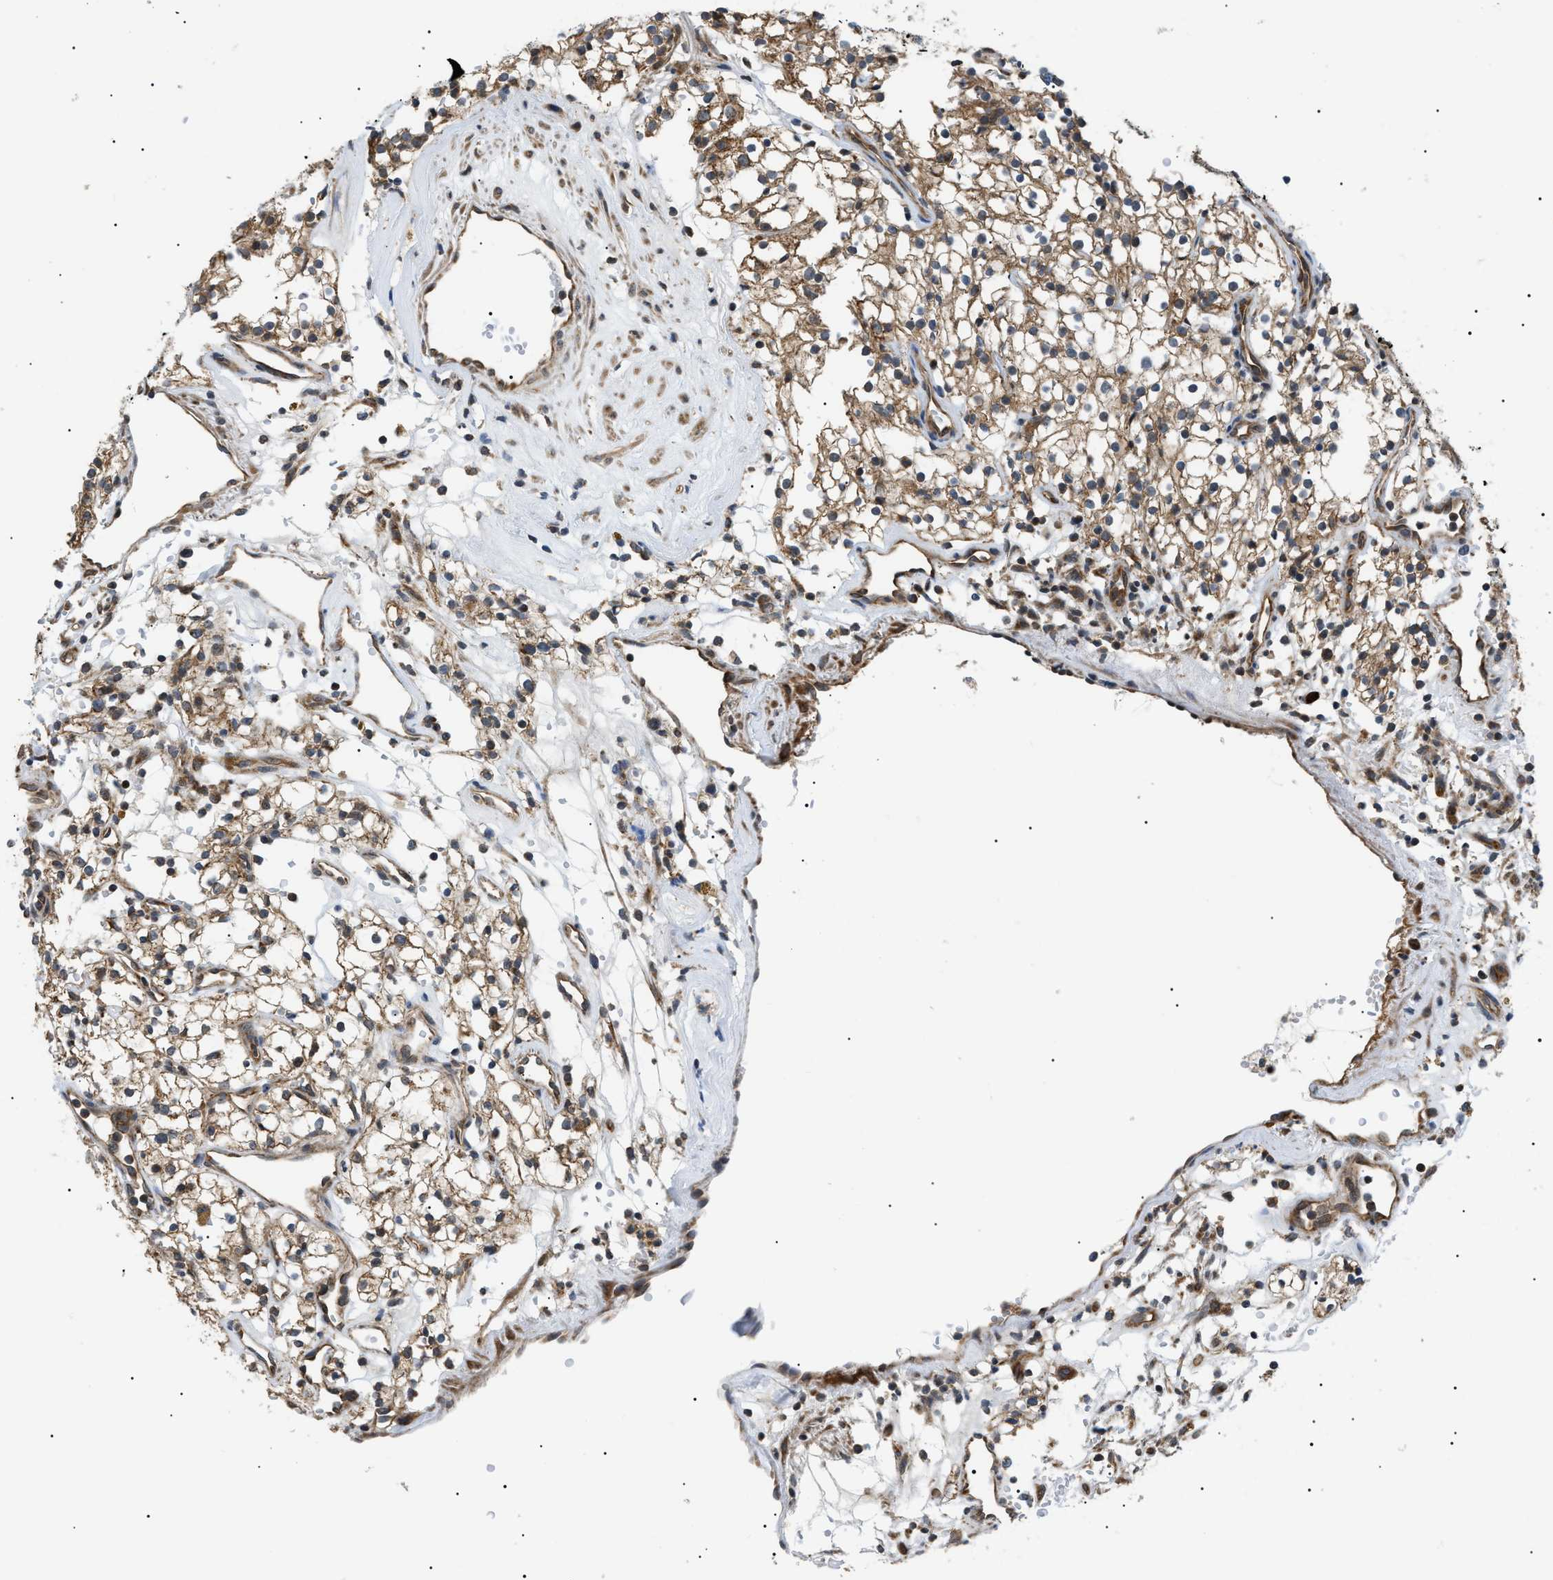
{"staining": {"intensity": "moderate", "quantity": ">75%", "location": "cytoplasmic/membranous"}, "tissue": "renal cancer", "cell_type": "Tumor cells", "image_type": "cancer", "snomed": [{"axis": "morphology", "description": "Adenocarcinoma, NOS"}, {"axis": "topography", "description": "Kidney"}], "caption": "About >75% of tumor cells in human renal adenocarcinoma exhibit moderate cytoplasmic/membranous protein expression as visualized by brown immunohistochemical staining.", "gene": "SRPK1", "patient": {"sex": "male", "age": 59}}